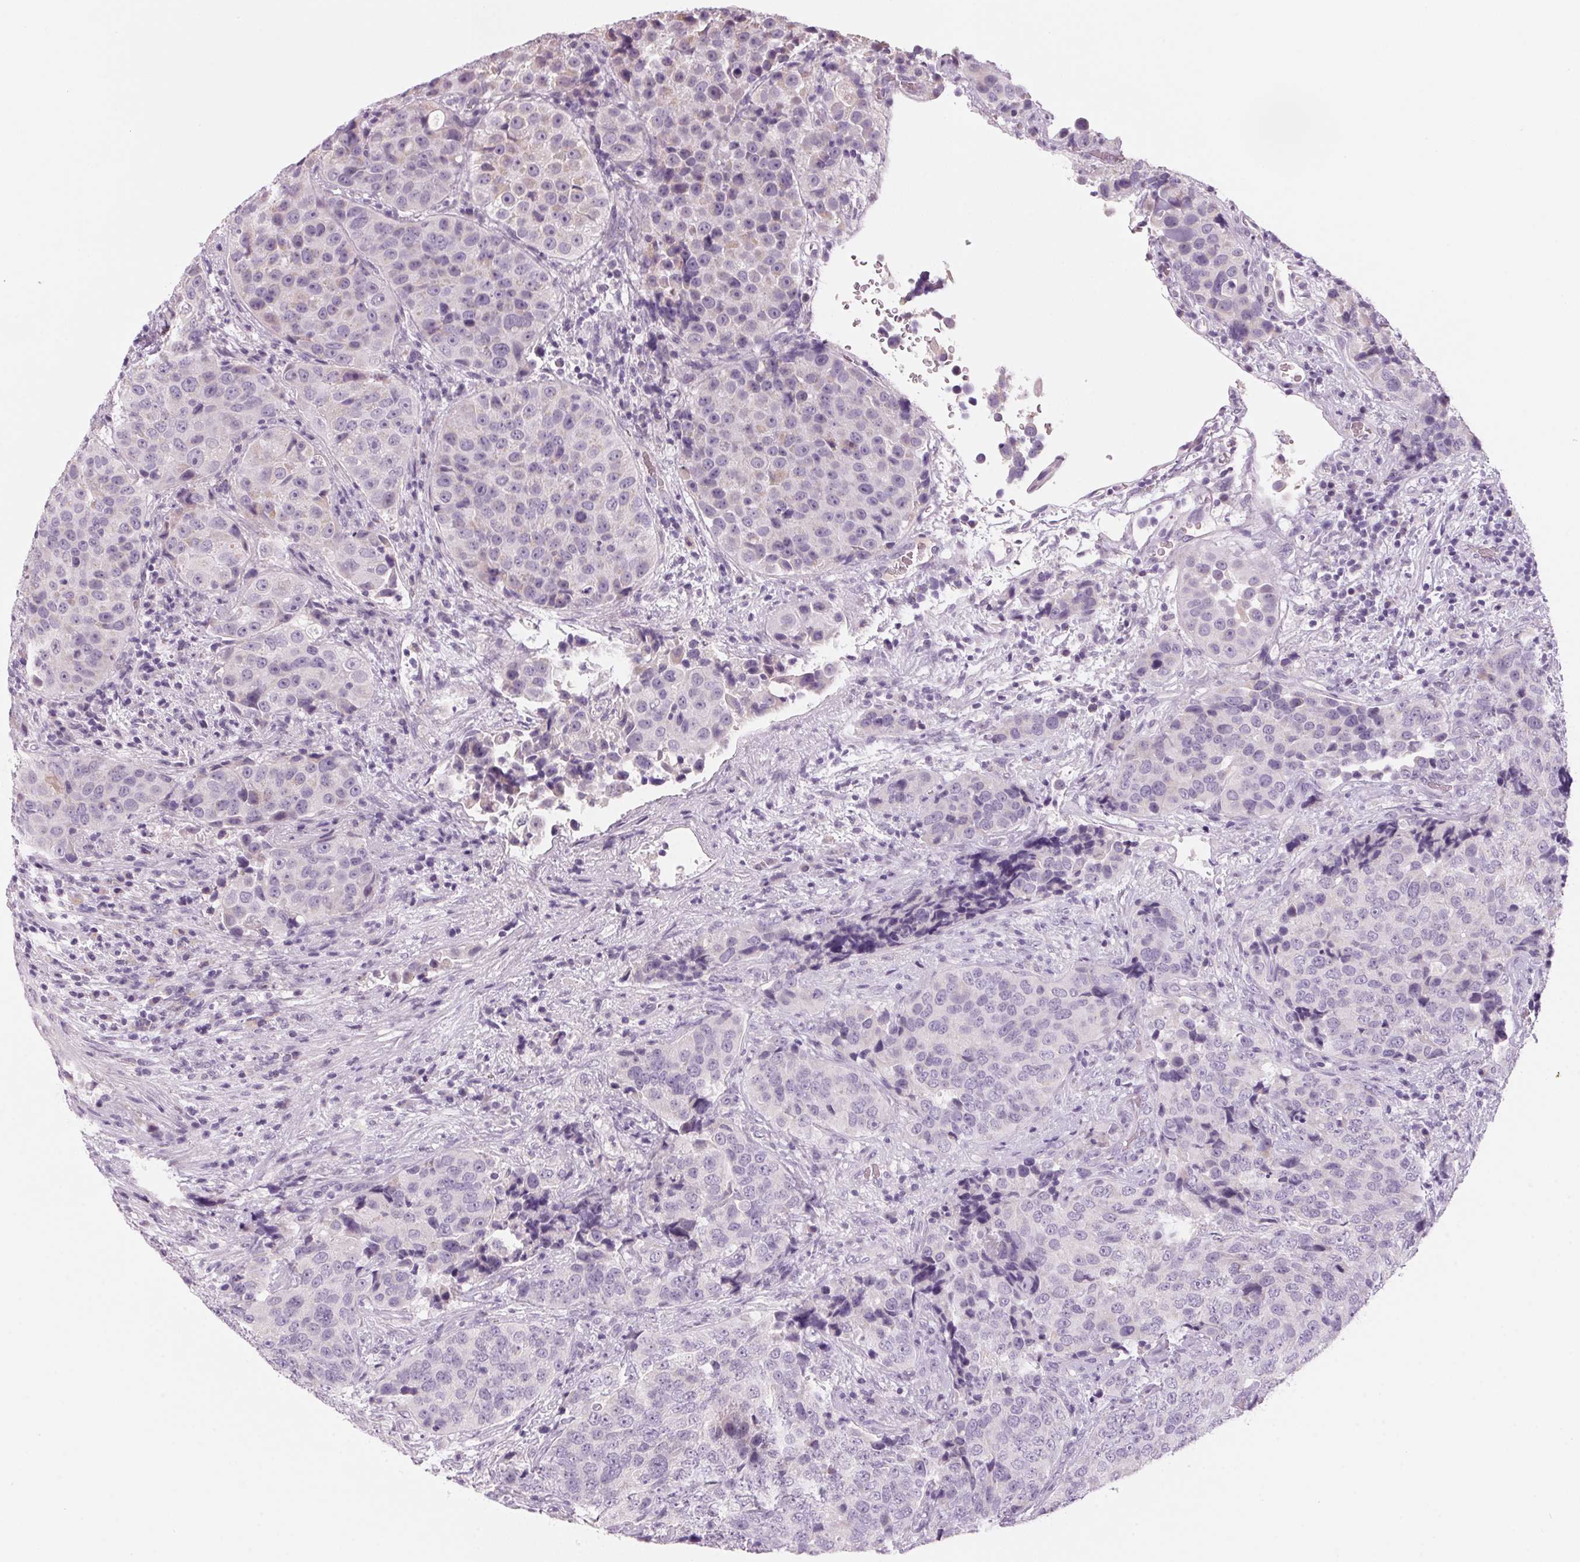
{"staining": {"intensity": "negative", "quantity": "none", "location": "none"}, "tissue": "urothelial cancer", "cell_type": "Tumor cells", "image_type": "cancer", "snomed": [{"axis": "morphology", "description": "Urothelial carcinoma, NOS"}, {"axis": "topography", "description": "Urinary bladder"}], "caption": "The histopathology image displays no staining of tumor cells in urothelial cancer.", "gene": "ADAM20", "patient": {"sex": "male", "age": 52}}